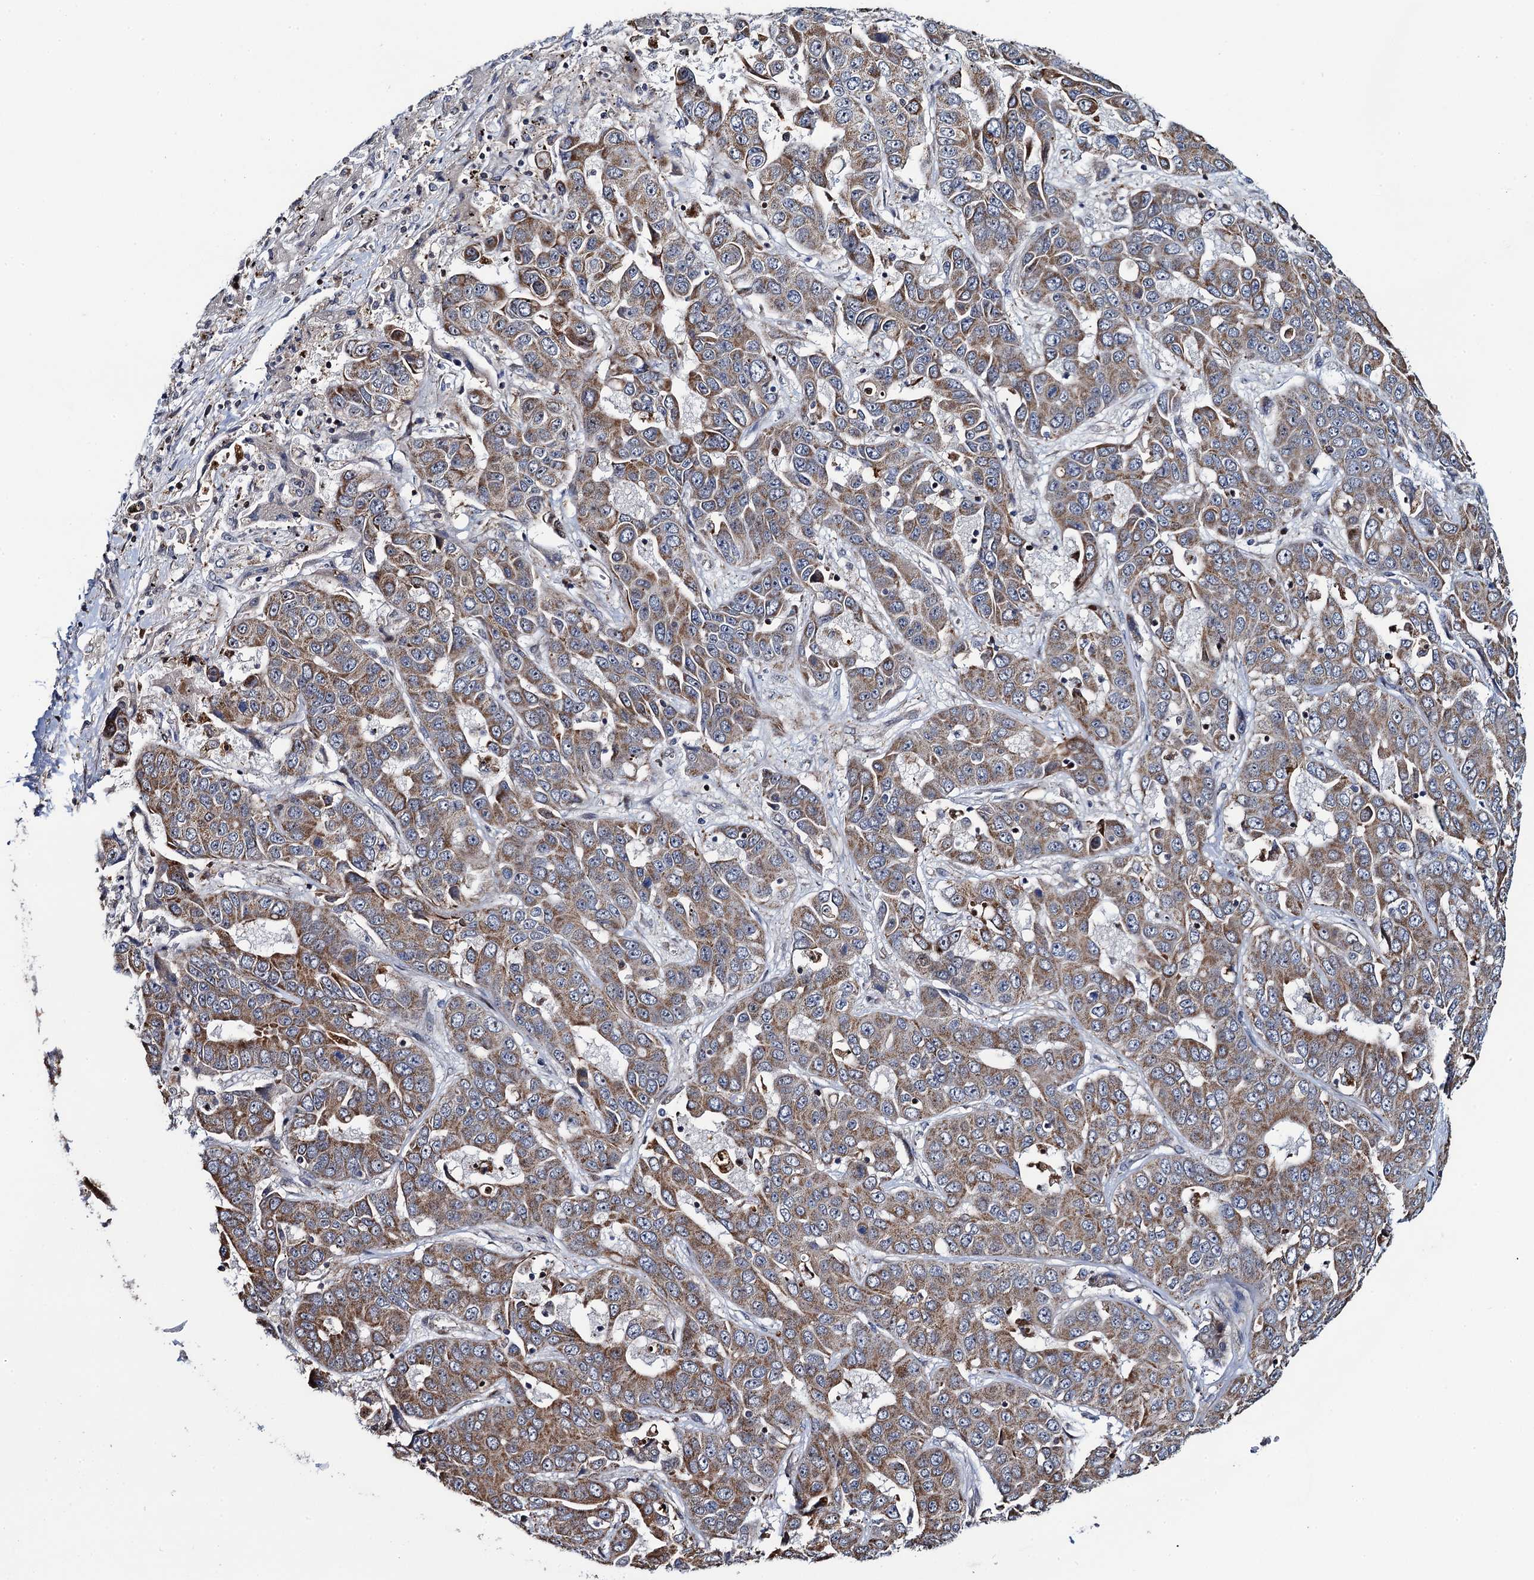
{"staining": {"intensity": "moderate", "quantity": ">75%", "location": "cytoplasmic/membranous"}, "tissue": "liver cancer", "cell_type": "Tumor cells", "image_type": "cancer", "snomed": [{"axis": "morphology", "description": "Cholangiocarcinoma"}, {"axis": "topography", "description": "Liver"}], "caption": "Moderate cytoplasmic/membranous positivity for a protein is identified in about >75% of tumor cells of cholangiocarcinoma (liver) using immunohistochemistry.", "gene": "CCDC102A", "patient": {"sex": "female", "age": 52}}